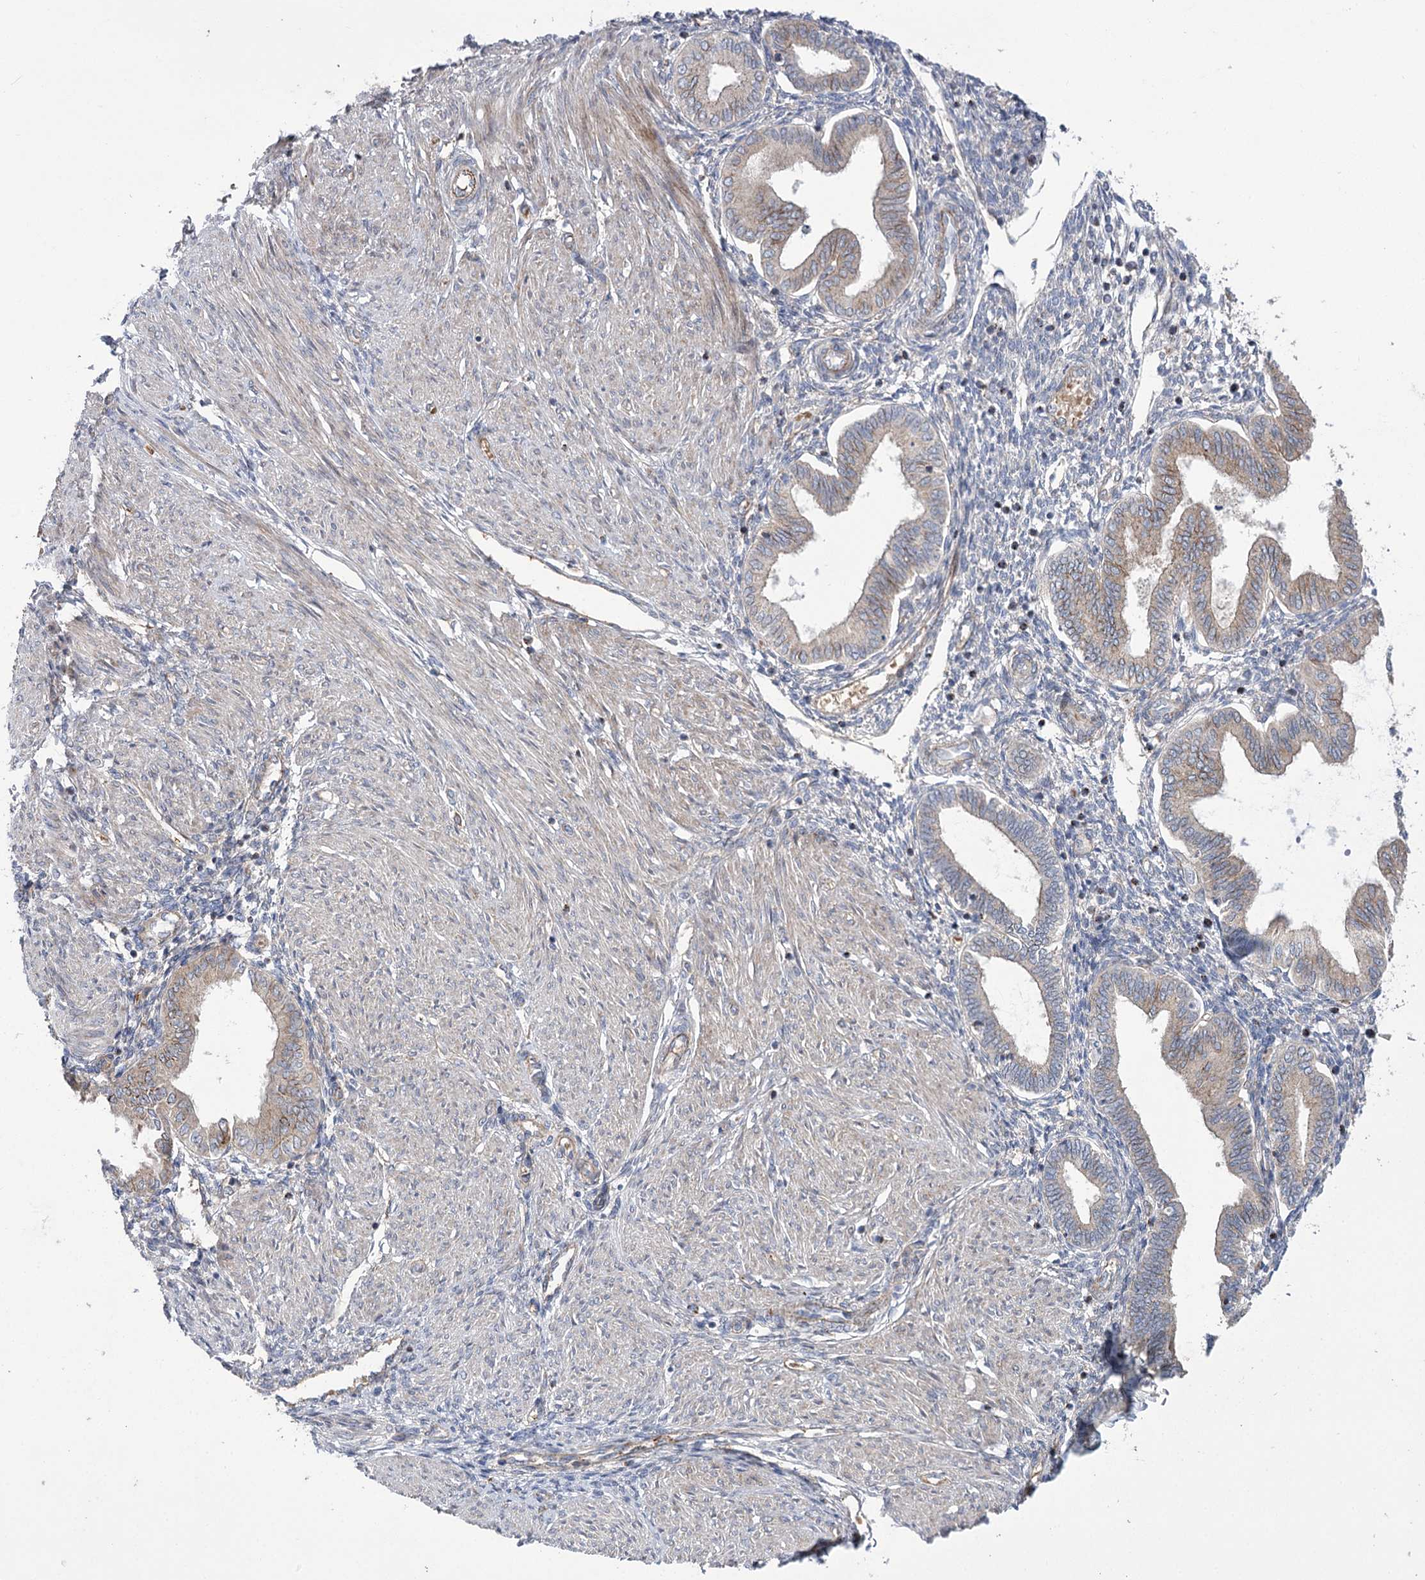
{"staining": {"intensity": "negative", "quantity": "none", "location": "none"}, "tissue": "endometrium", "cell_type": "Cells in endometrial stroma", "image_type": "normal", "snomed": [{"axis": "morphology", "description": "Normal tissue, NOS"}, {"axis": "topography", "description": "Endometrium"}], "caption": "There is no significant positivity in cells in endometrial stroma of endometrium. (DAB (3,3'-diaminobenzidine) immunohistochemistry visualized using brightfield microscopy, high magnification).", "gene": "TRUB1", "patient": {"sex": "female", "age": 53}}